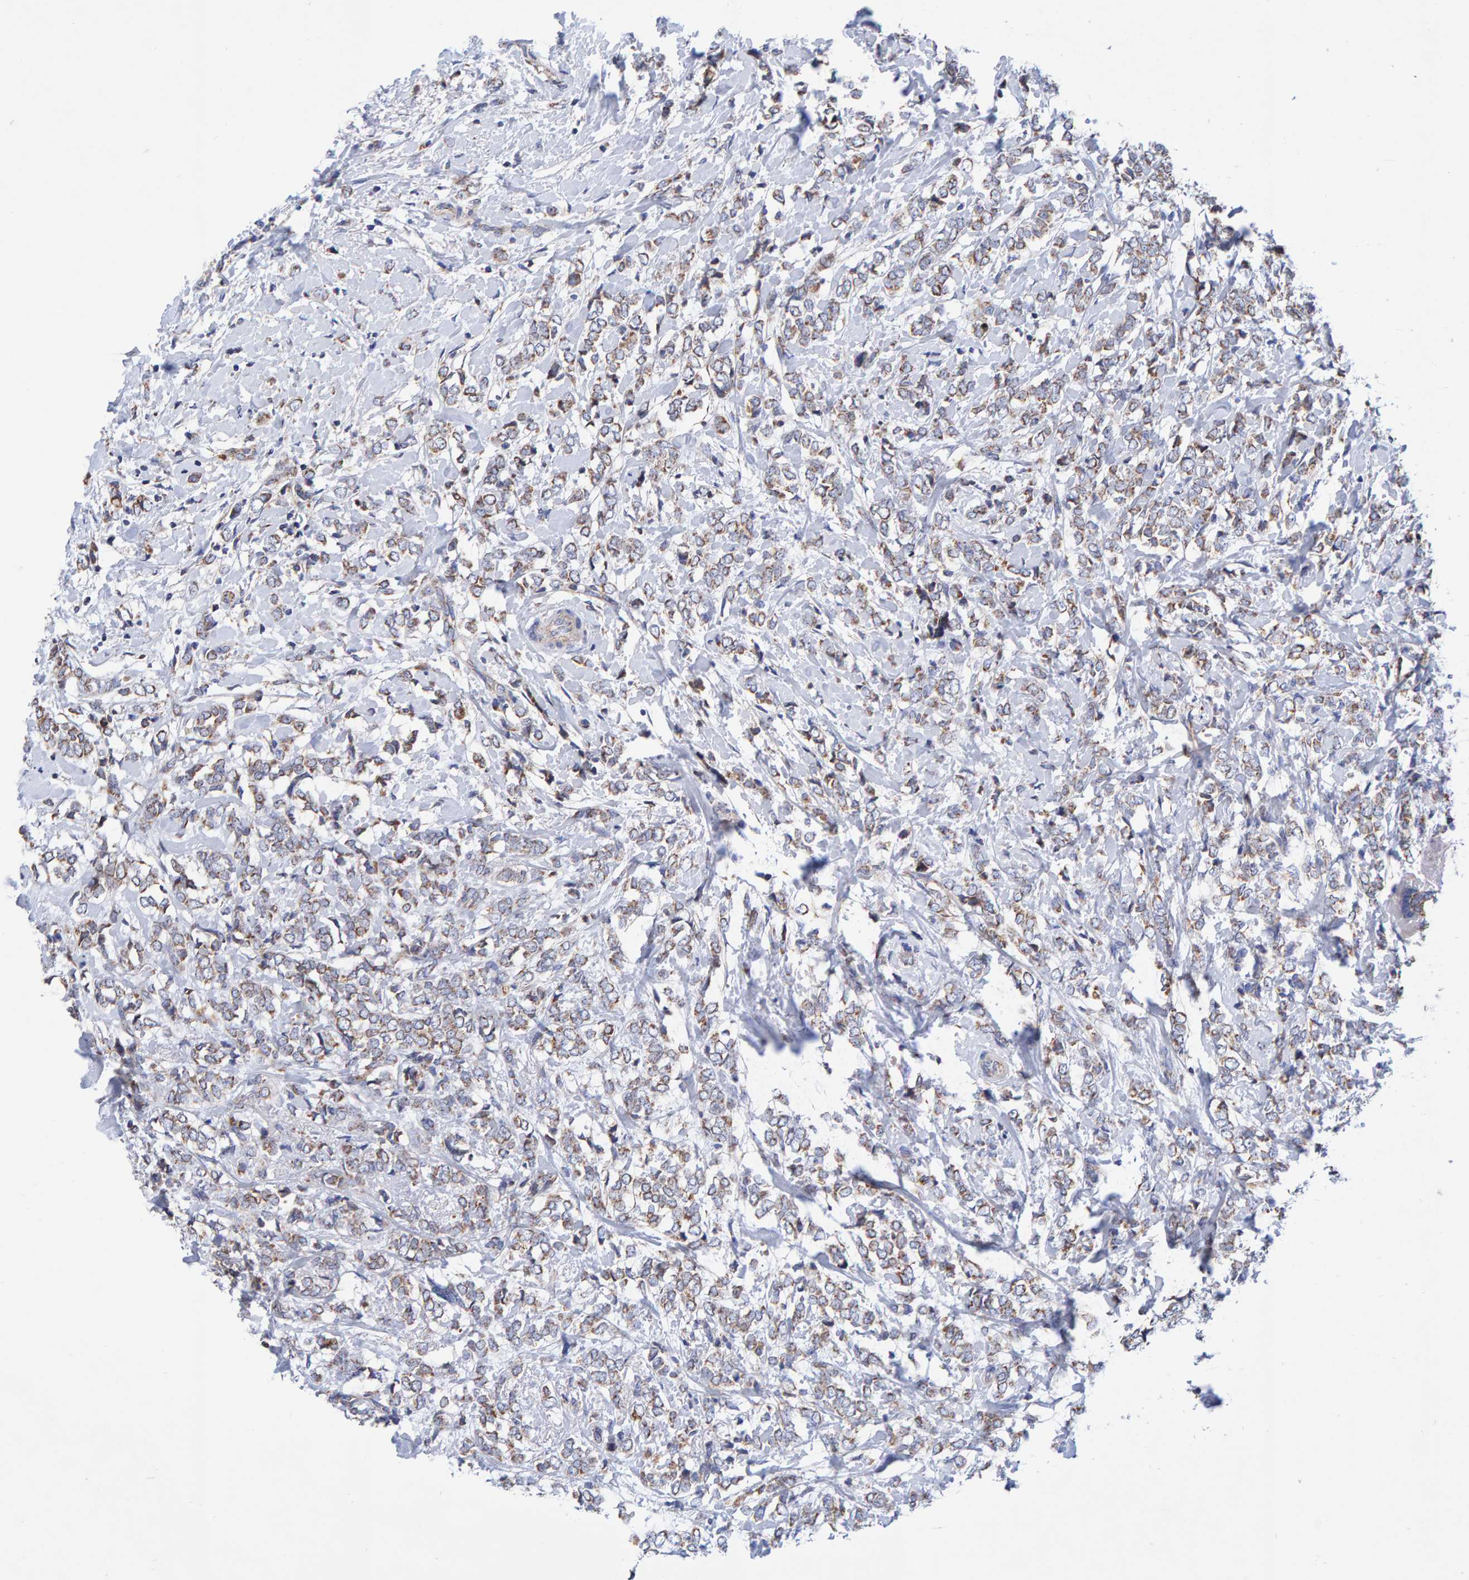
{"staining": {"intensity": "weak", "quantity": ">75%", "location": "cytoplasmic/membranous"}, "tissue": "breast cancer", "cell_type": "Tumor cells", "image_type": "cancer", "snomed": [{"axis": "morphology", "description": "Normal tissue, NOS"}, {"axis": "morphology", "description": "Lobular carcinoma"}, {"axis": "topography", "description": "Breast"}], "caption": "Protein expression analysis of breast cancer (lobular carcinoma) exhibits weak cytoplasmic/membranous positivity in about >75% of tumor cells.", "gene": "EFR3A", "patient": {"sex": "female", "age": 47}}